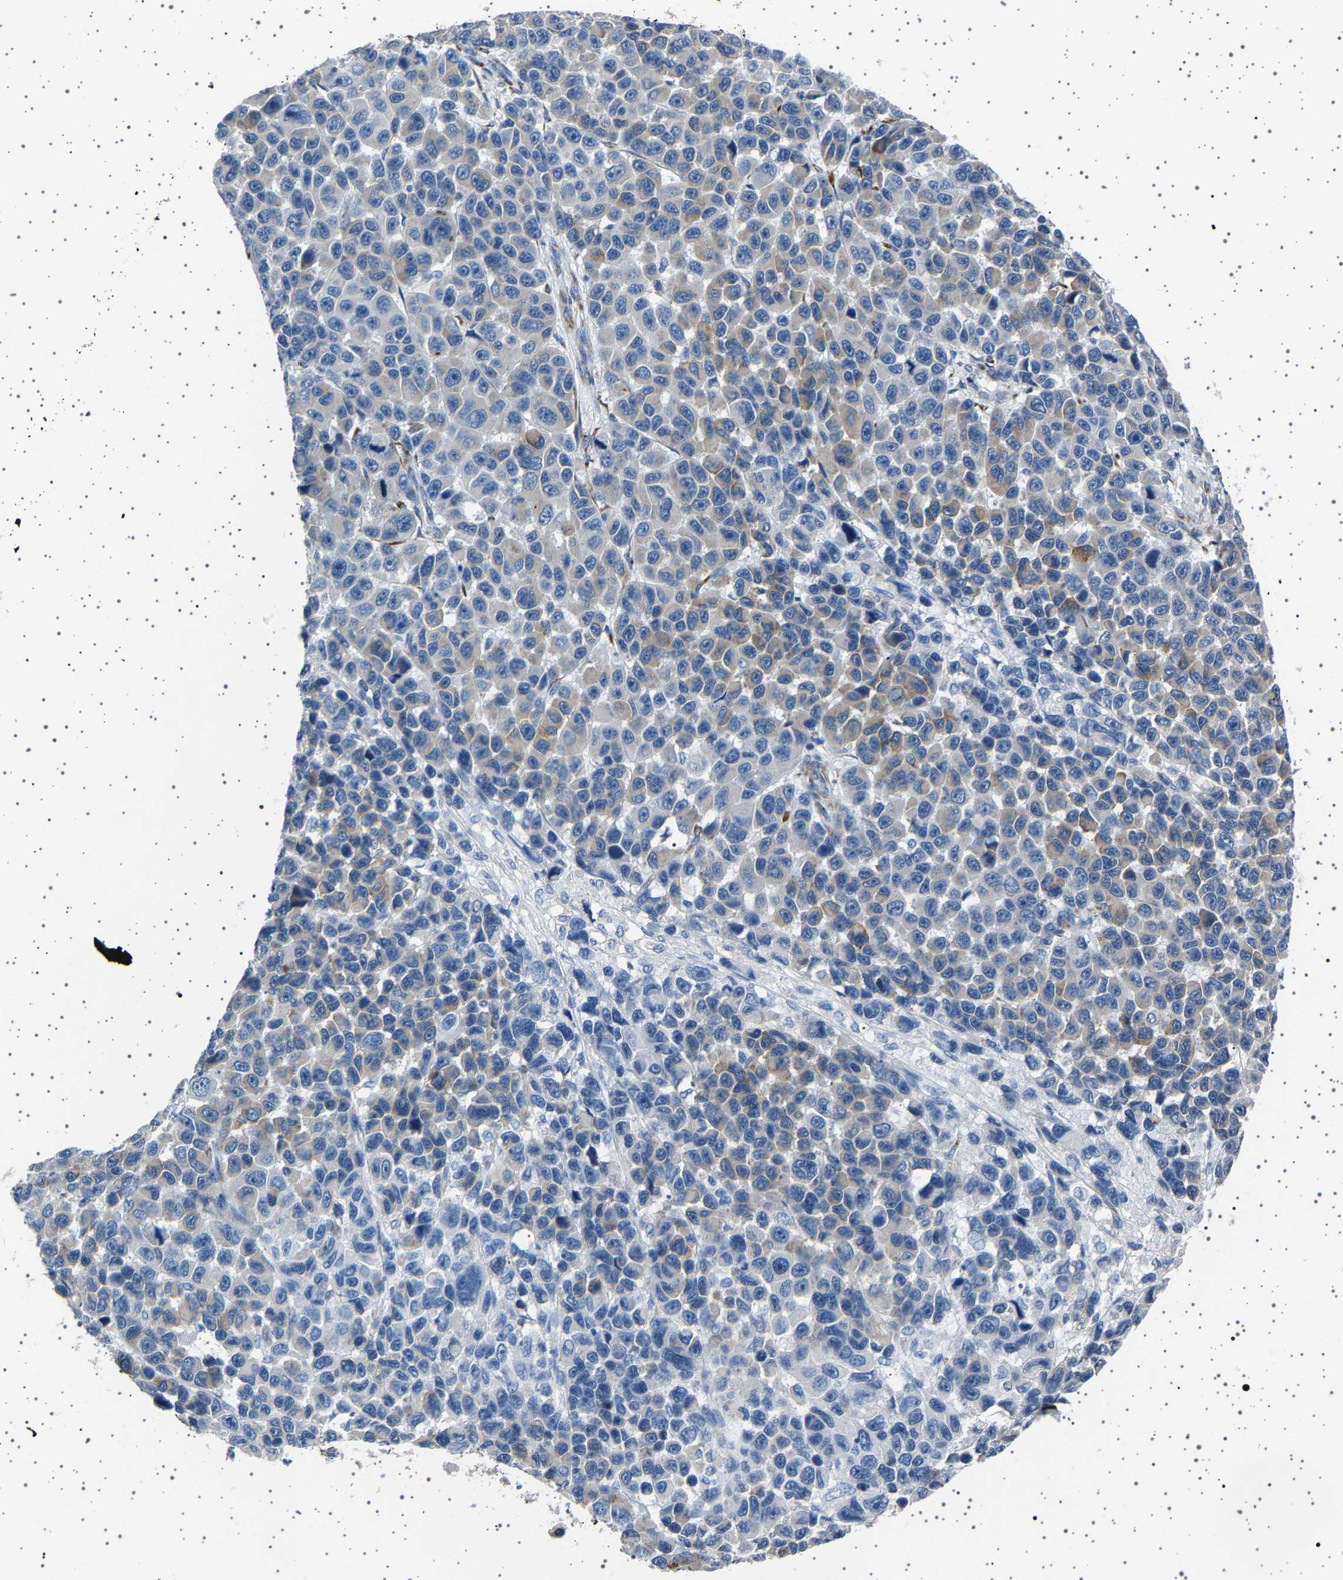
{"staining": {"intensity": "weak", "quantity": "<25%", "location": "cytoplasmic/membranous"}, "tissue": "melanoma", "cell_type": "Tumor cells", "image_type": "cancer", "snomed": [{"axis": "morphology", "description": "Malignant melanoma, NOS"}, {"axis": "topography", "description": "Skin"}], "caption": "This is a histopathology image of immunohistochemistry staining of malignant melanoma, which shows no expression in tumor cells.", "gene": "FTCD", "patient": {"sex": "male", "age": 53}}